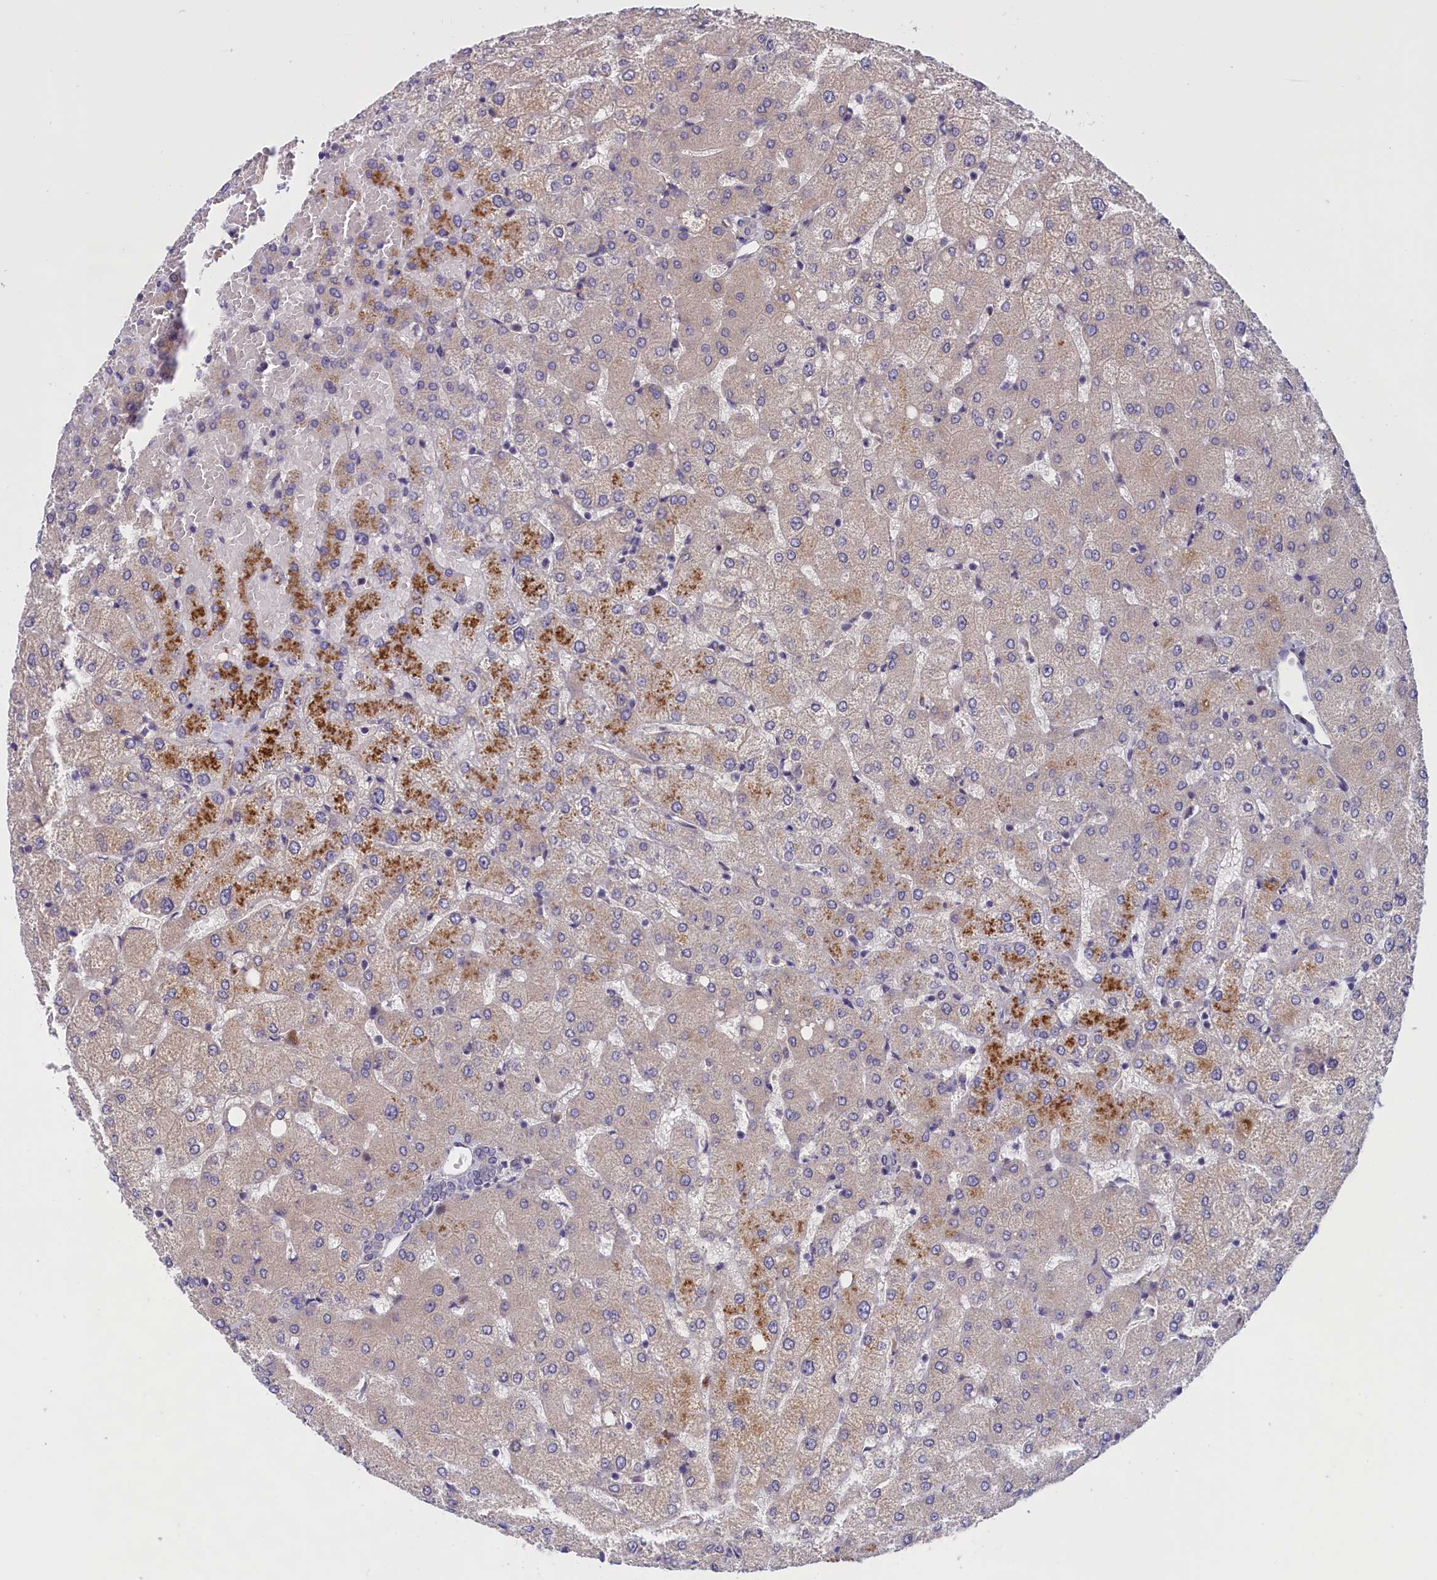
{"staining": {"intensity": "negative", "quantity": "none", "location": "none"}, "tissue": "liver", "cell_type": "Cholangiocytes", "image_type": "normal", "snomed": [{"axis": "morphology", "description": "Normal tissue, NOS"}, {"axis": "topography", "description": "Liver"}], "caption": "Immunohistochemistry (IHC) of normal human liver shows no expression in cholangiocytes. Nuclei are stained in blue.", "gene": "IGFALS", "patient": {"sex": "female", "age": 54}}